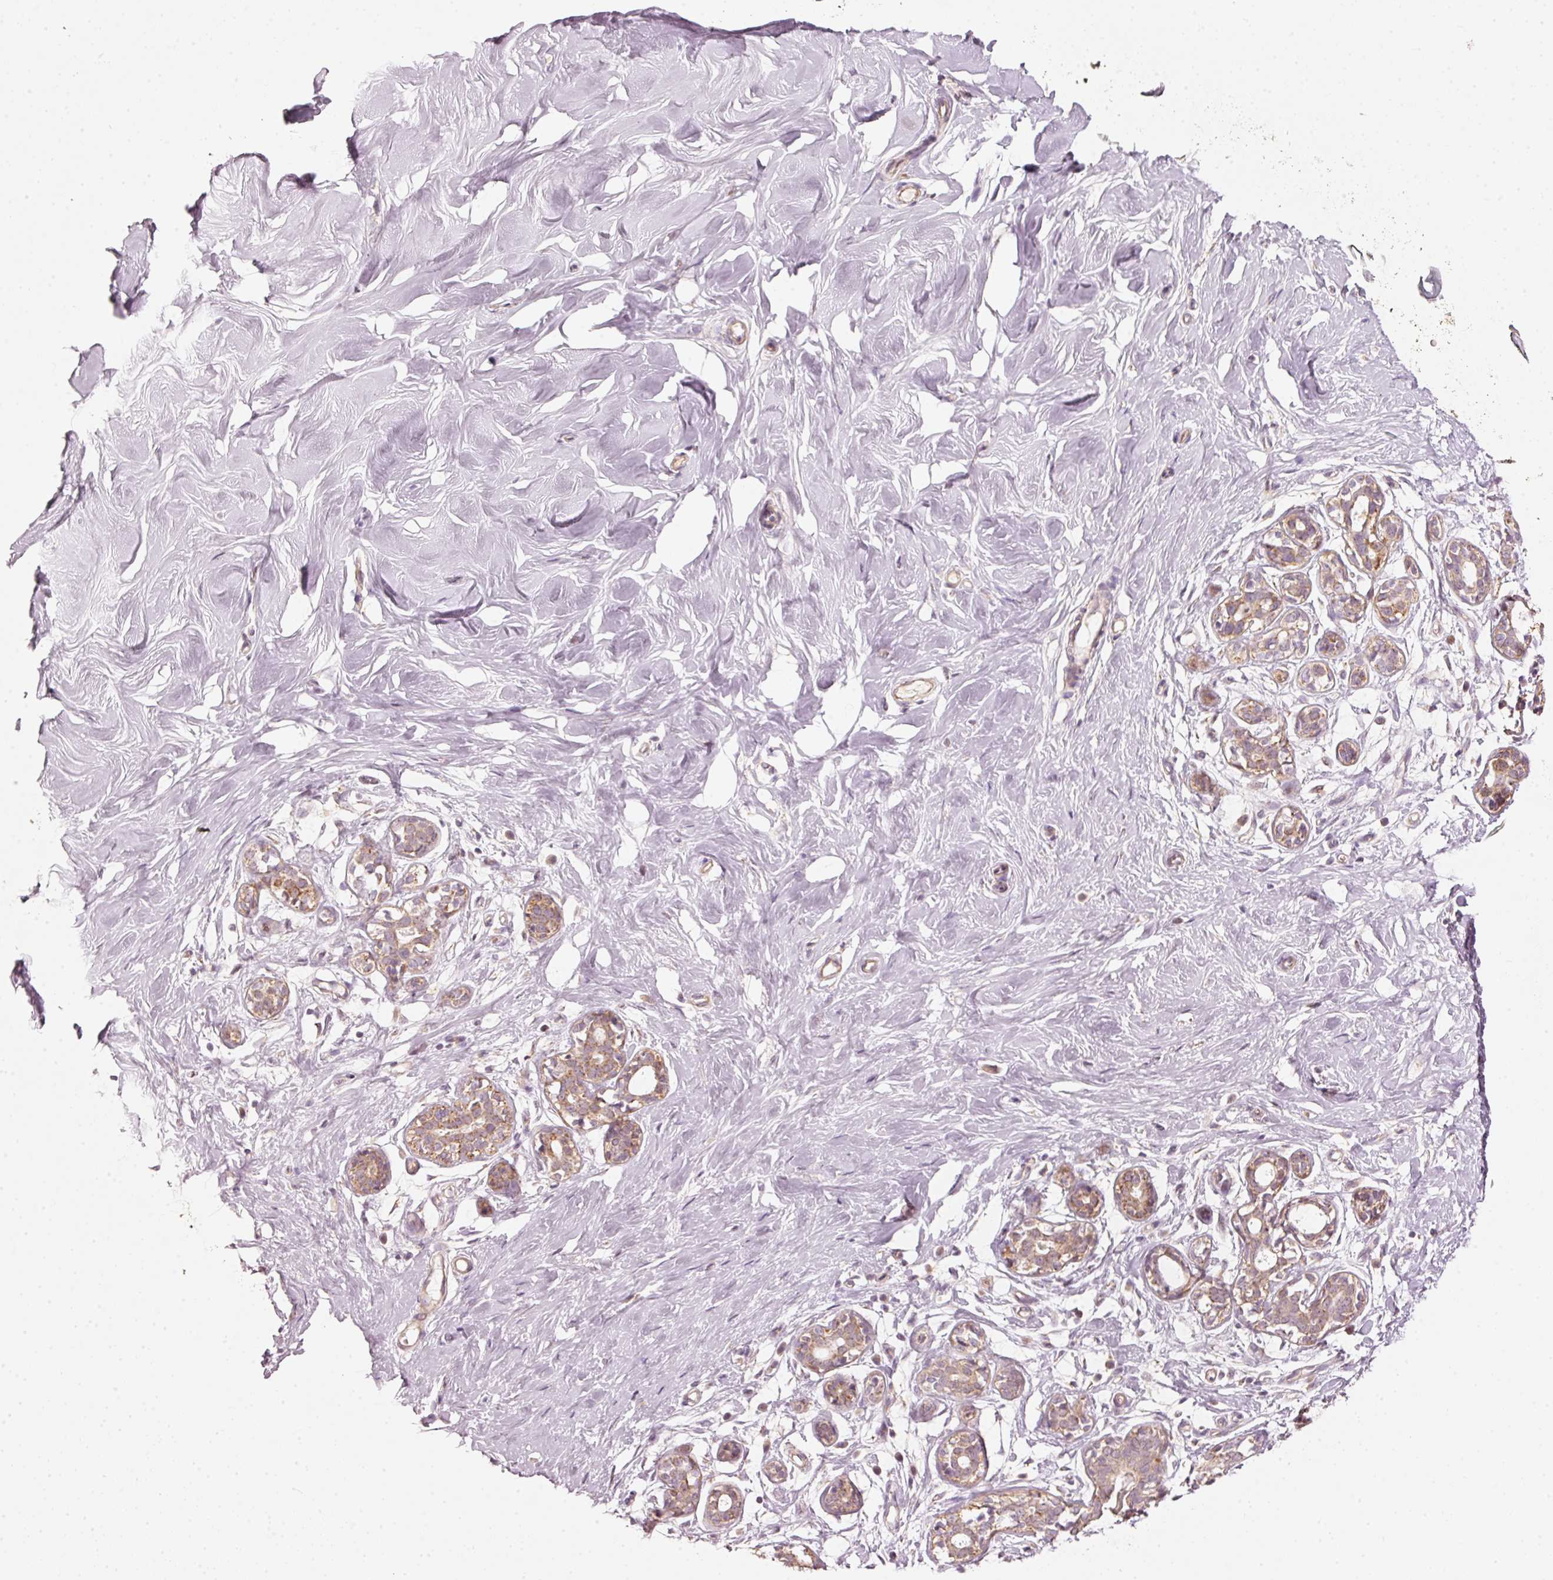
{"staining": {"intensity": "negative", "quantity": "none", "location": "none"}, "tissue": "breast", "cell_type": "Adipocytes", "image_type": "normal", "snomed": [{"axis": "morphology", "description": "Normal tissue, NOS"}, {"axis": "topography", "description": "Breast"}], "caption": "This is a photomicrograph of IHC staining of normal breast, which shows no expression in adipocytes. (DAB (3,3'-diaminobenzidine) immunohistochemistry (IHC) with hematoxylin counter stain).", "gene": "ARHGAP22", "patient": {"sex": "female", "age": 27}}